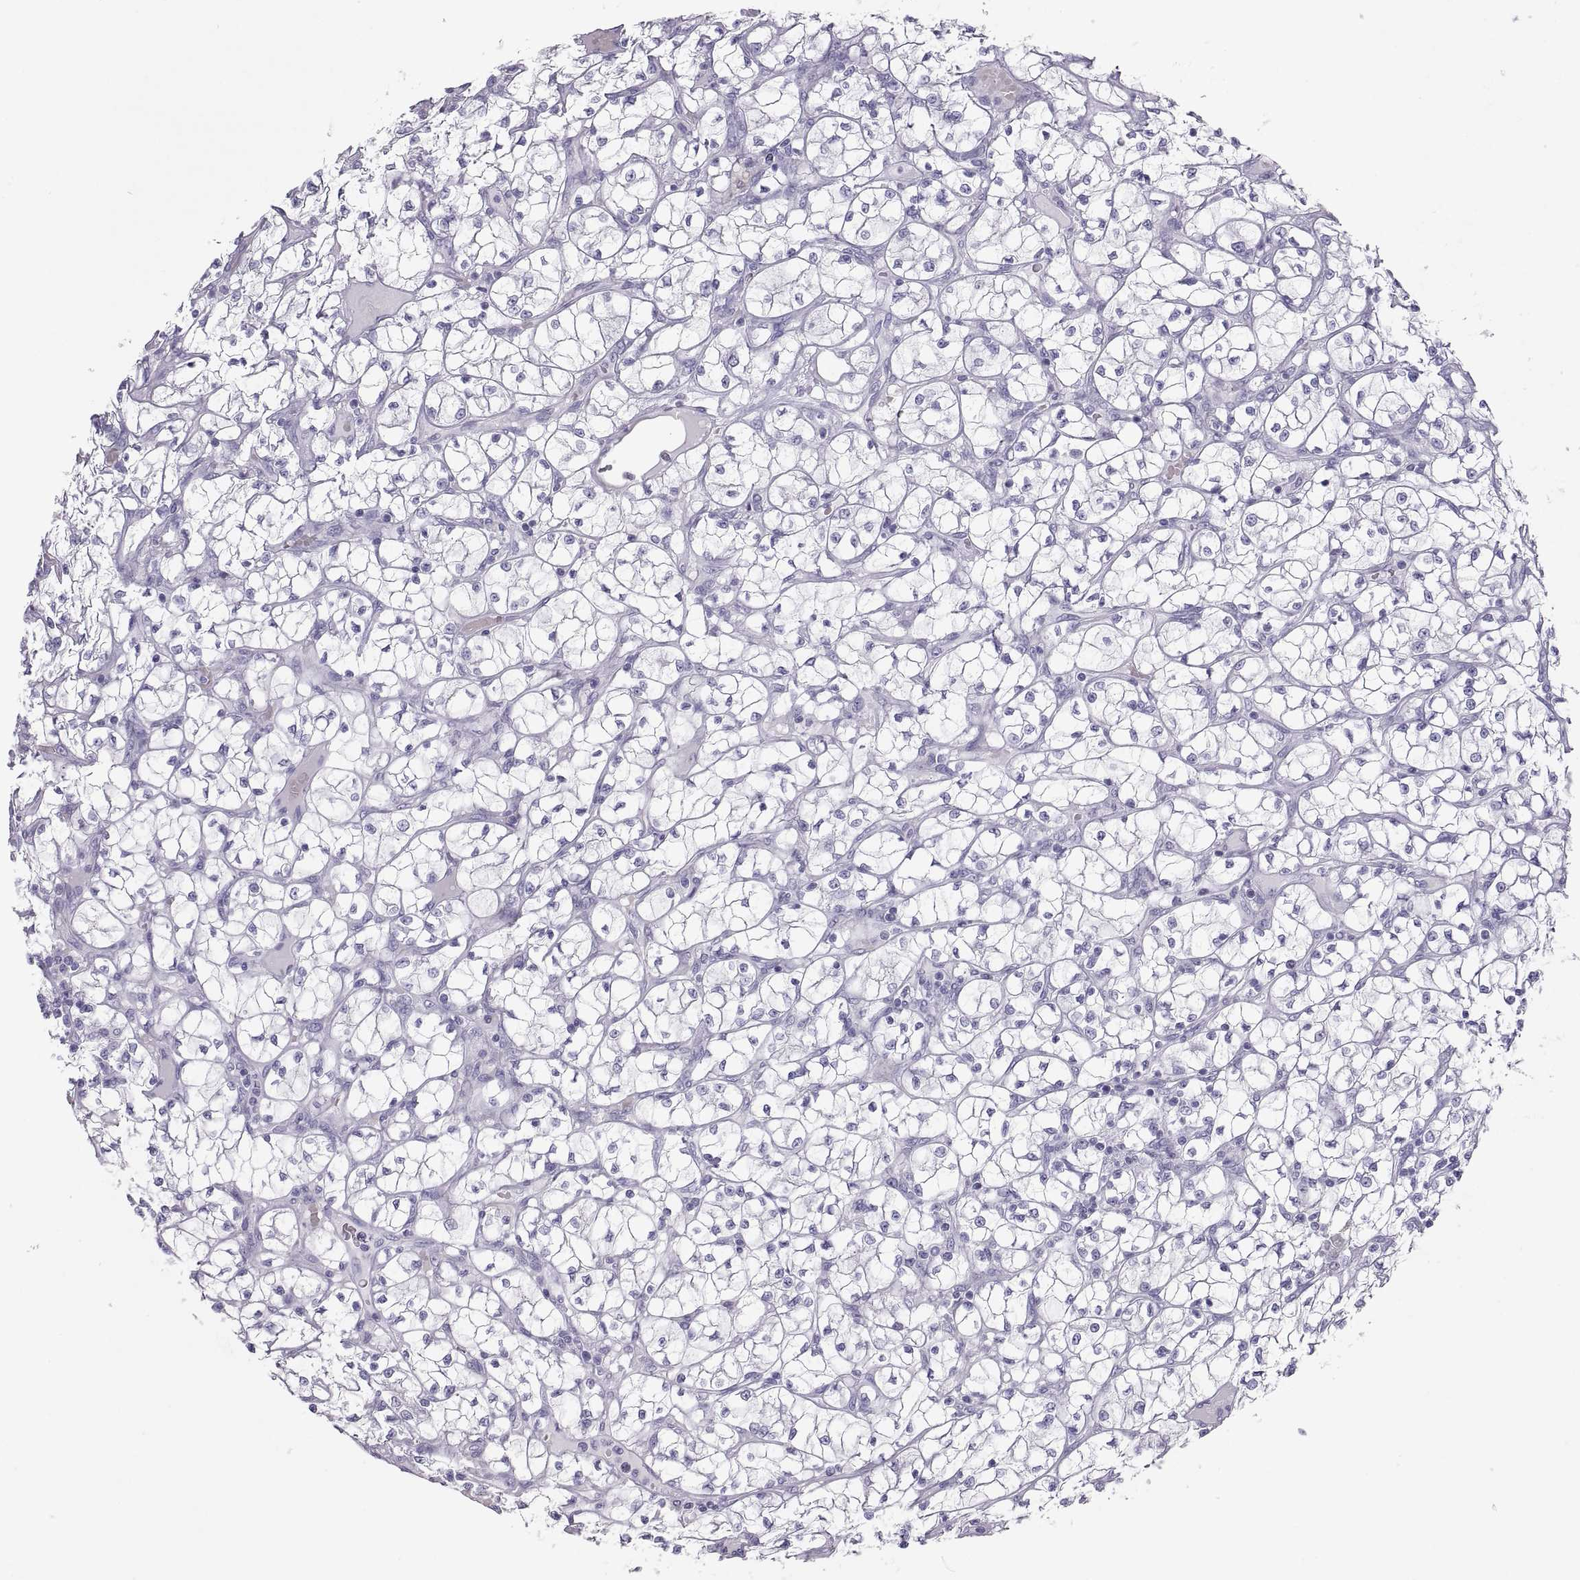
{"staining": {"intensity": "negative", "quantity": "none", "location": "none"}, "tissue": "renal cancer", "cell_type": "Tumor cells", "image_type": "cancer", "snomed": [{"axis": "morphology", "description": "Adenocarcinoma, NOS"}, {"axis": "topography", "description": "Kidney"}], "caption": "This image is of renal adenocarcinoma stained with immunohistochemistry to label a protein in brown with the nuclei are counter-stained blue. There is no expression in tumor cells.", "gene": "SEMG1", "patient": {"sex": "female", "age": 64}}